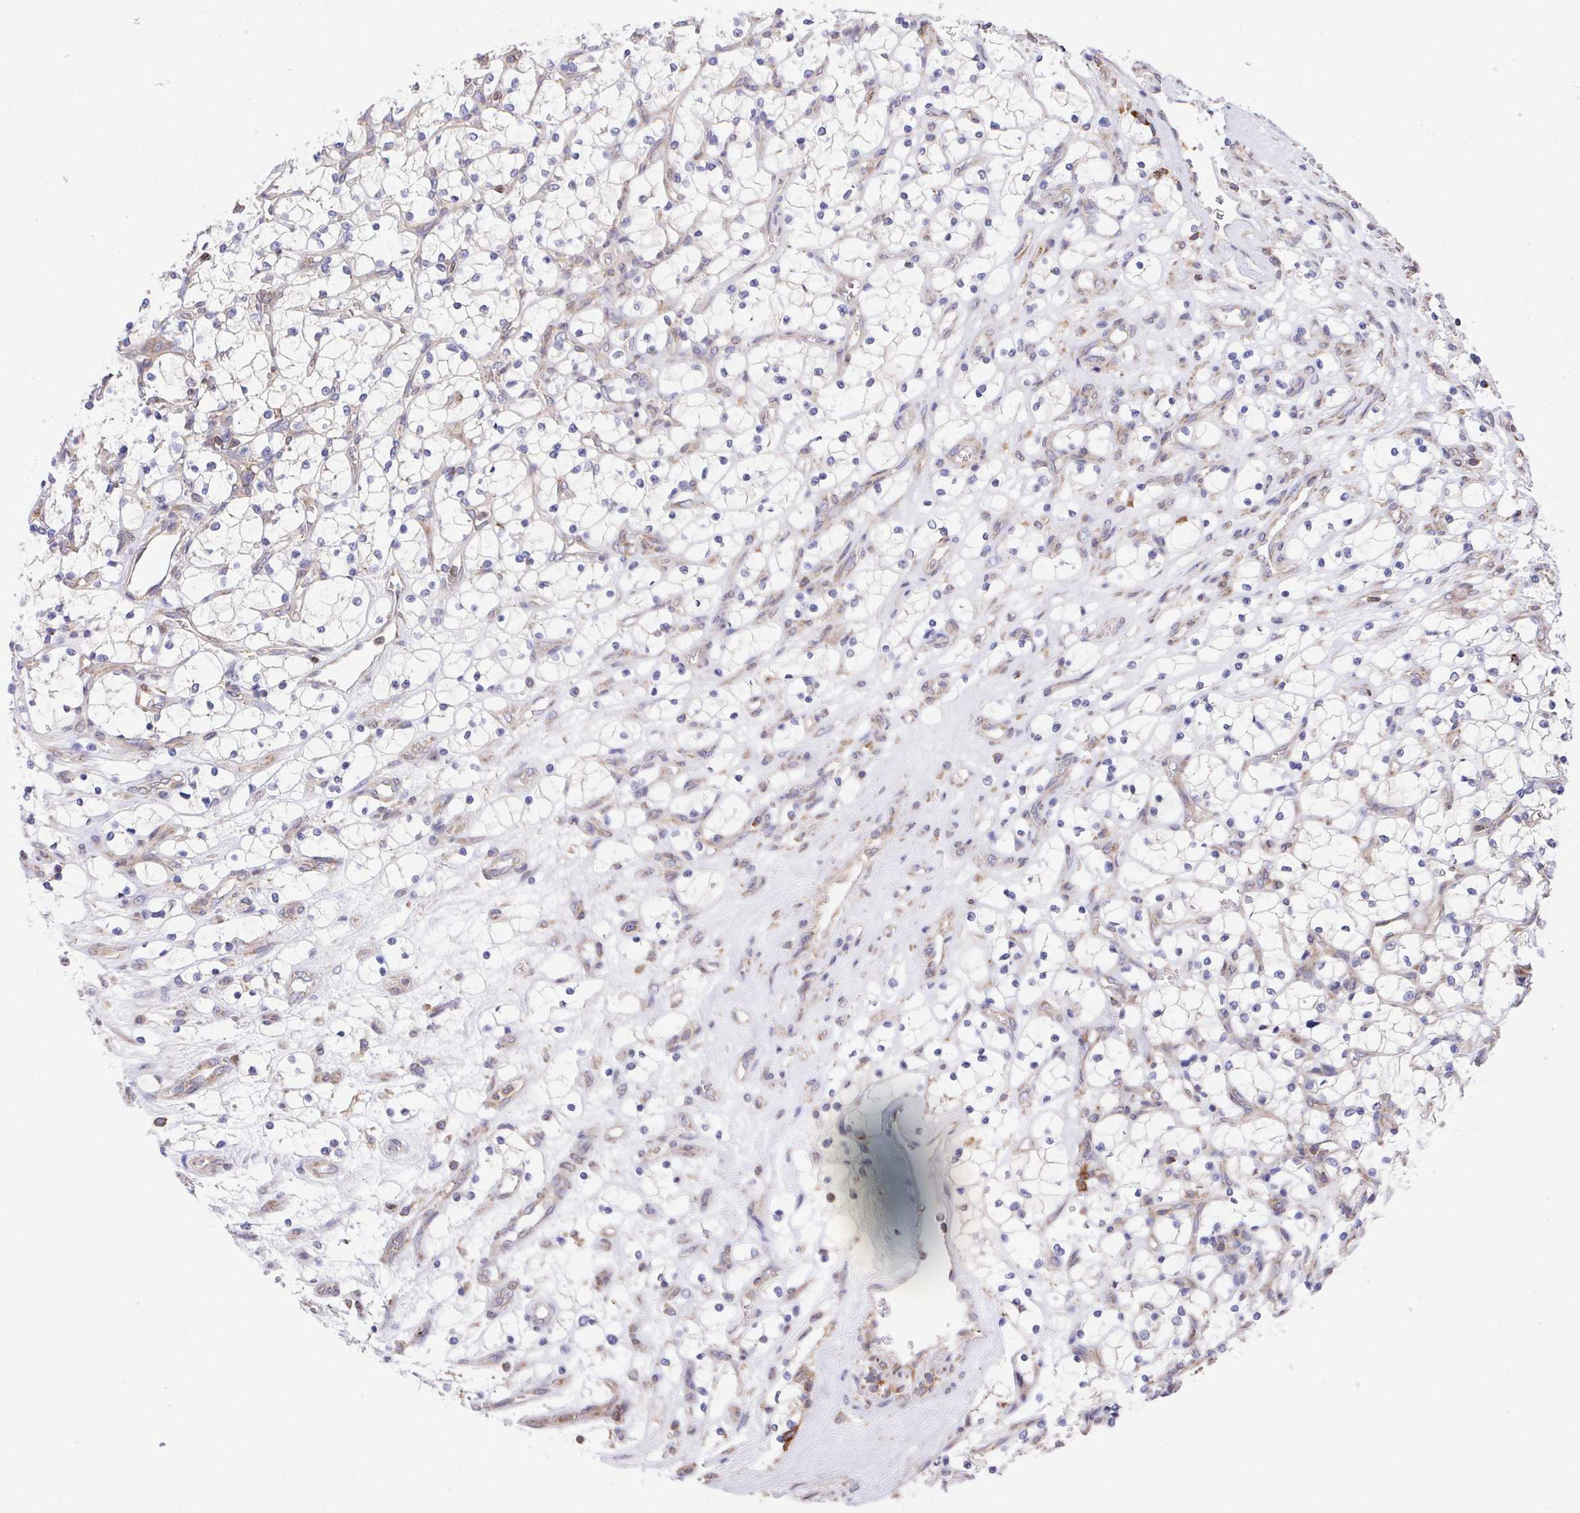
{"staining": {"intensity": "negative", "quantity": "none", "location": "none"}, "tissue": "renal cancer", "cell_type": "Tumor cells", "image_type": "cancer", "snomed": [{"axis": "morphology", "description": "Adenocarcinoma, NOS"}, {"axis": "topography", "description": "Kidney"}], "caption": "Protein analysis of adenocarcinoma (renal) displays no significant staining in tumor cells.", "gene": "FAM241A", "patient": {"sex": "female", "age": 69}}